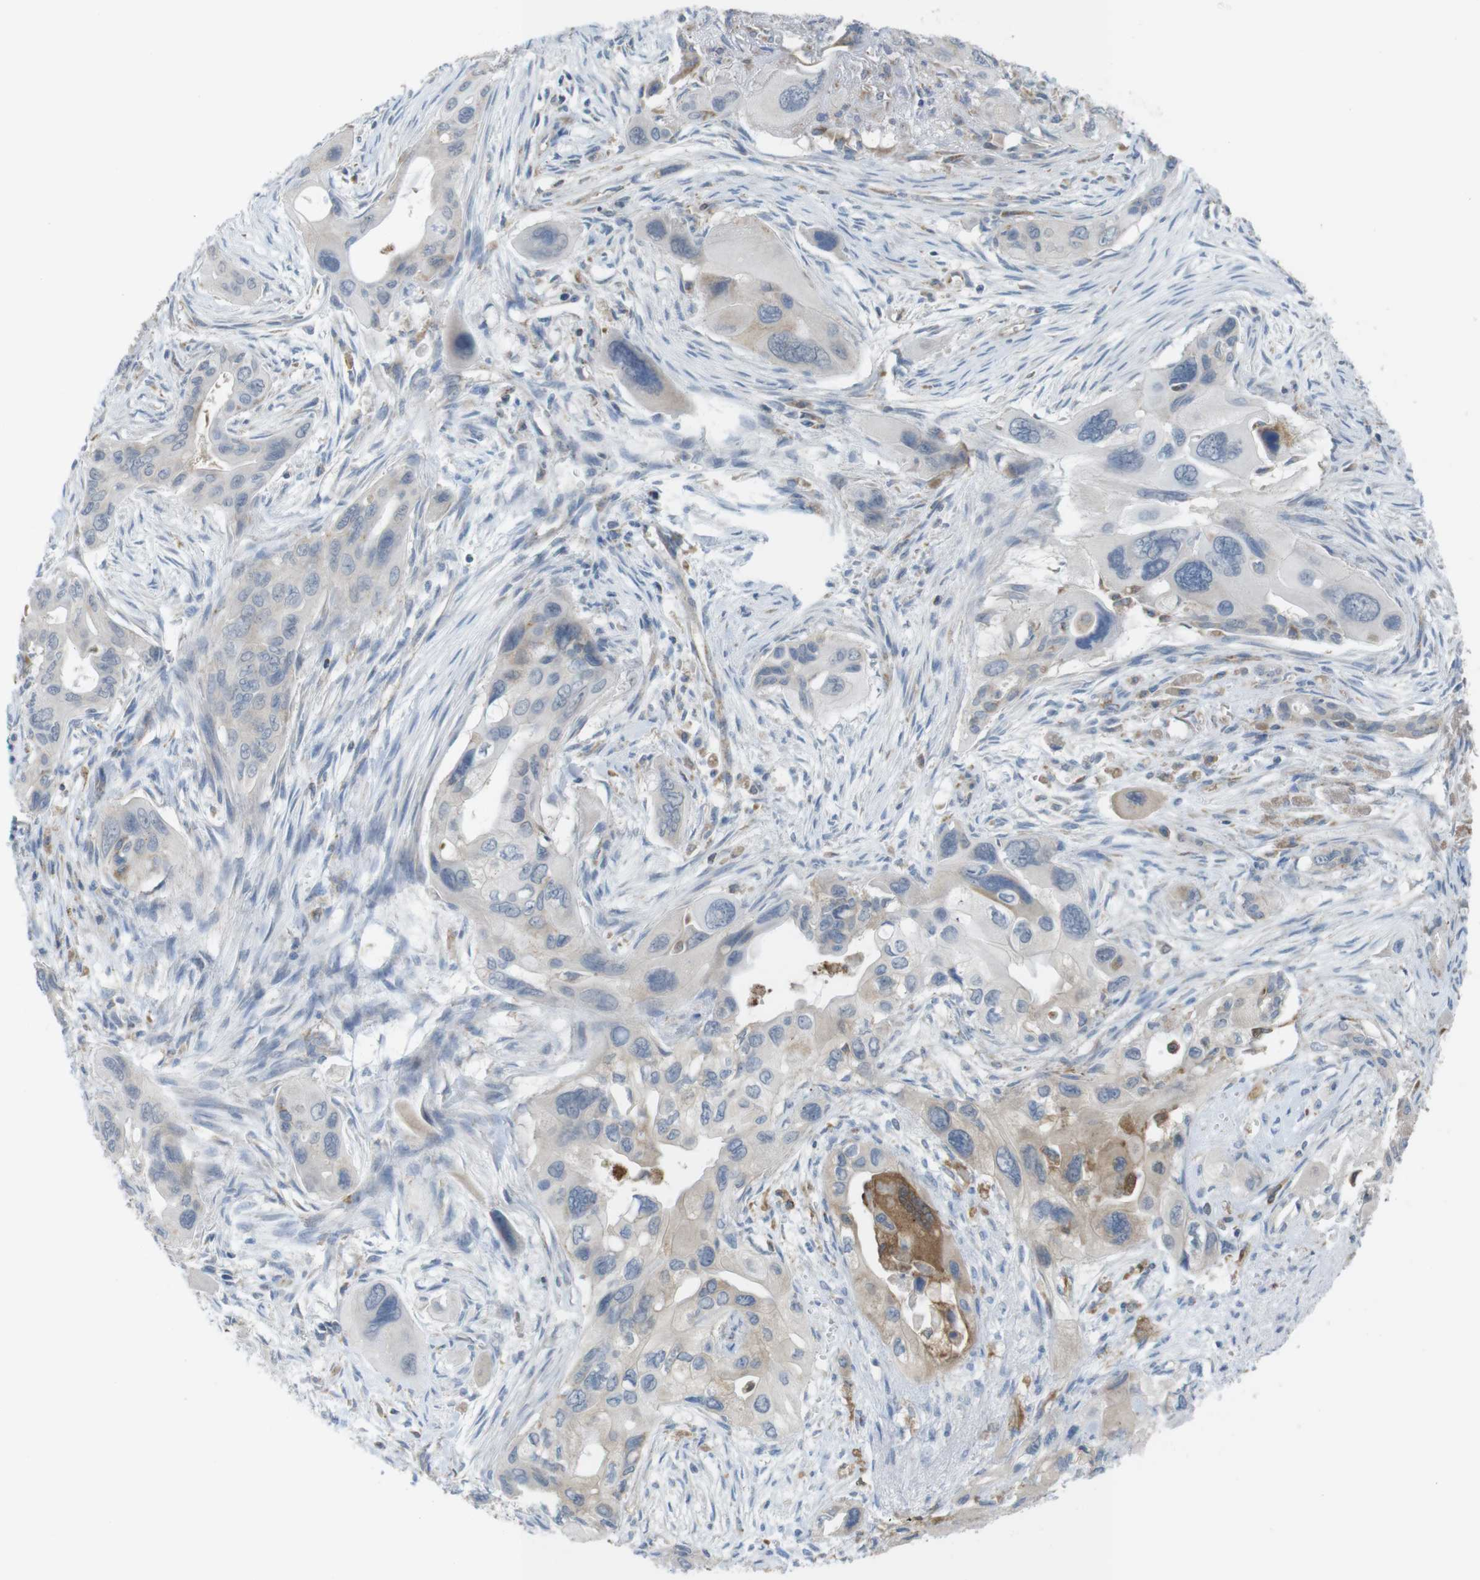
{"staining": {"intensity": "weak", "quantity": ">75%", "location": "cytoplasmic/membranous"}, "tissue": "pancreatic cancer", "cell_type": "Tumor cells", "image_type": "cancer", "snomed": [{"axis": "morphology", "description": "Adenocarcinoma, NOS"}, {"axis": "topography", "description": "Pancreas"}], "caption": "Pancreatic cancer stained for a protein (brown) reveals weak cytoplasmic/membranous positive positivity in approximately >75% of tumor cells.", "gene": "GRIK2", "patient": {"sex": "male", "age": 73}}